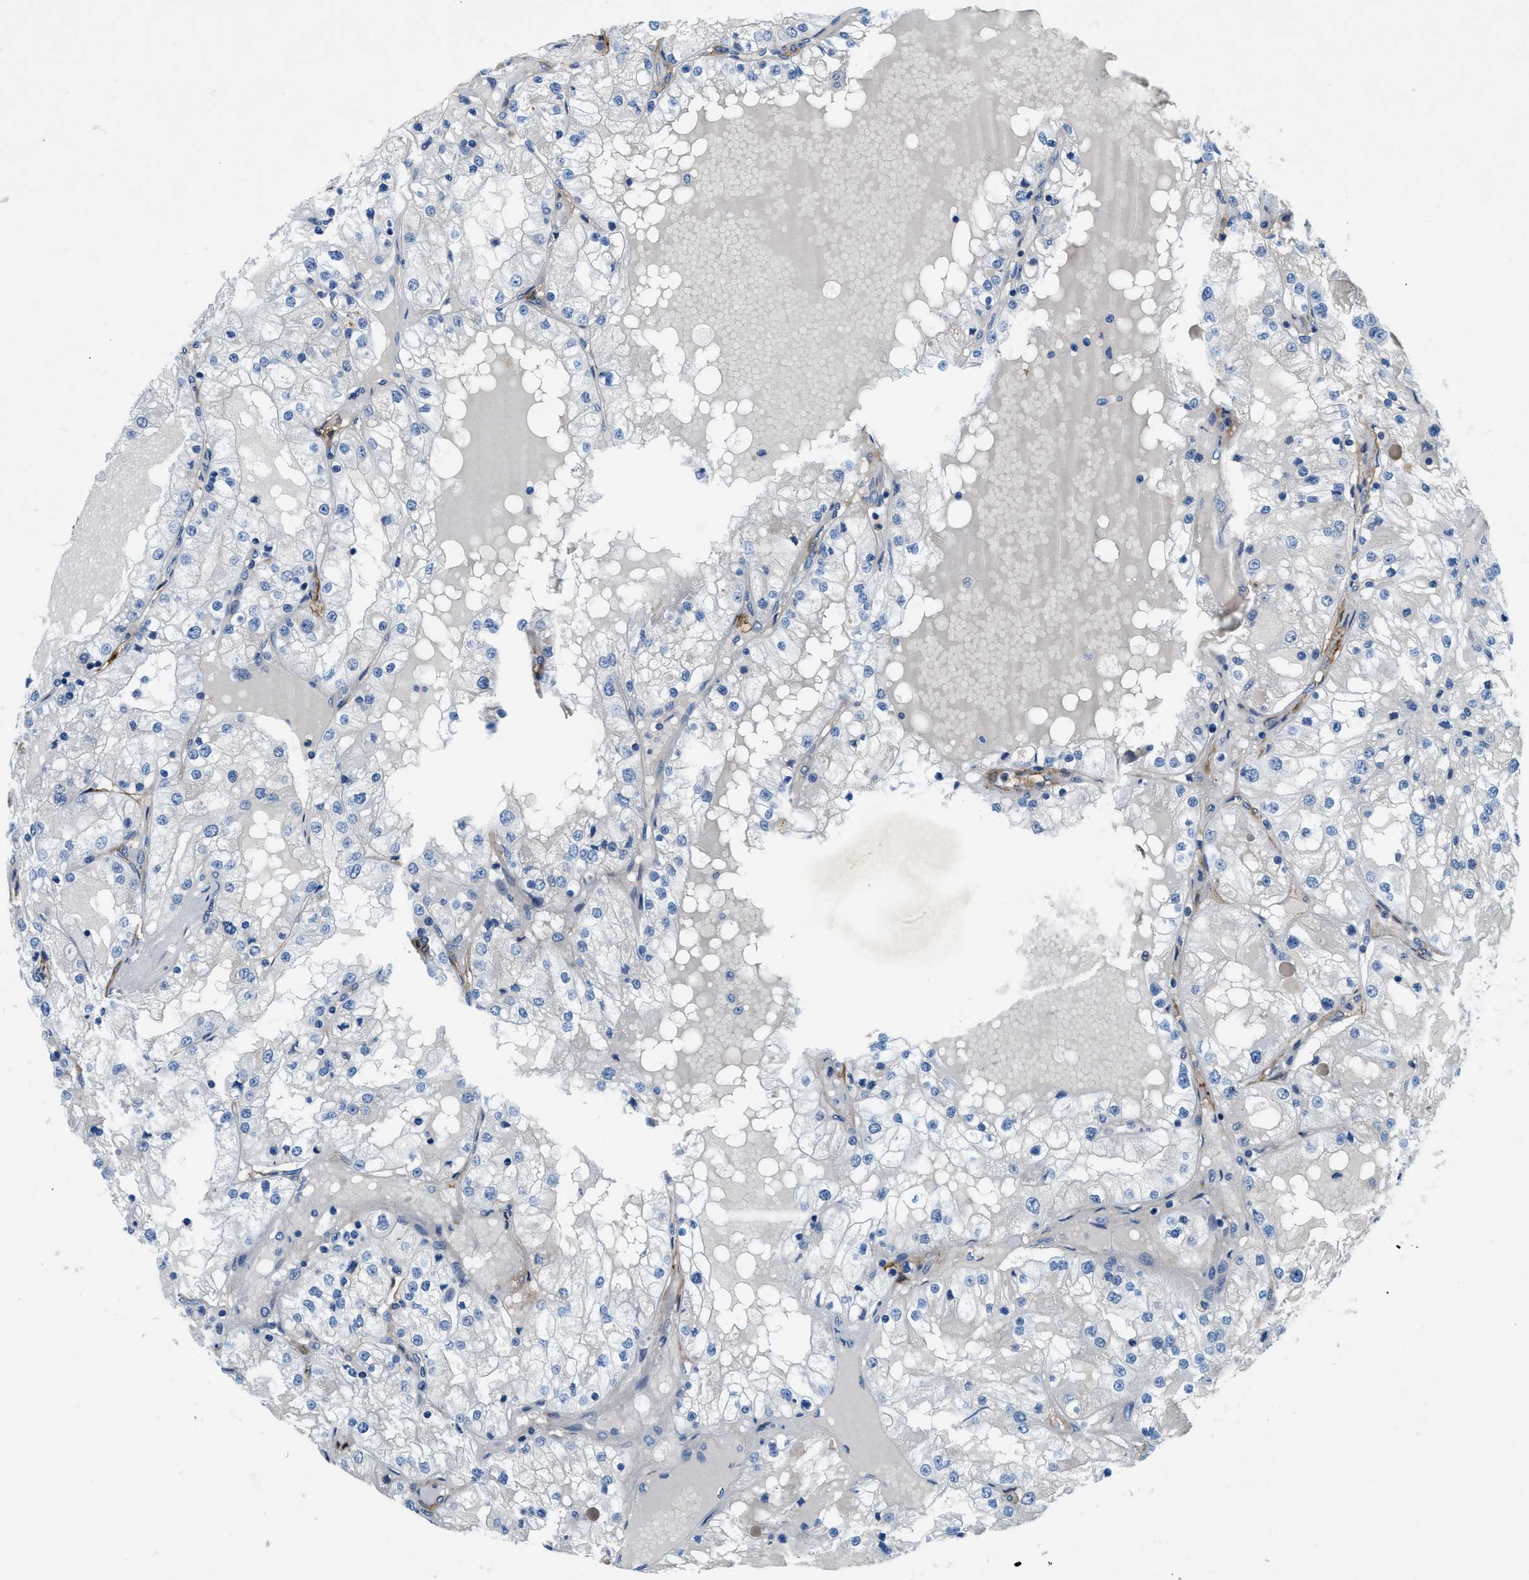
{"staining": {"intensity": "negative", "quantity": "none", "location": "none"}, "tissue": "renal cancer", "cell_type": "Tumor cells", "image_type": "cancer", "snomed": [{"axis": "morphology", "description": "Adenocarcinoma, NOS"}, {"axis": "topography", "description": "Kidney"}], "caption": "Immunohistochemical staining of renal cancer displays no significant staining in tumor cells.", "gene": "PGR", "patient": {"sex": "male", "age": 68}}